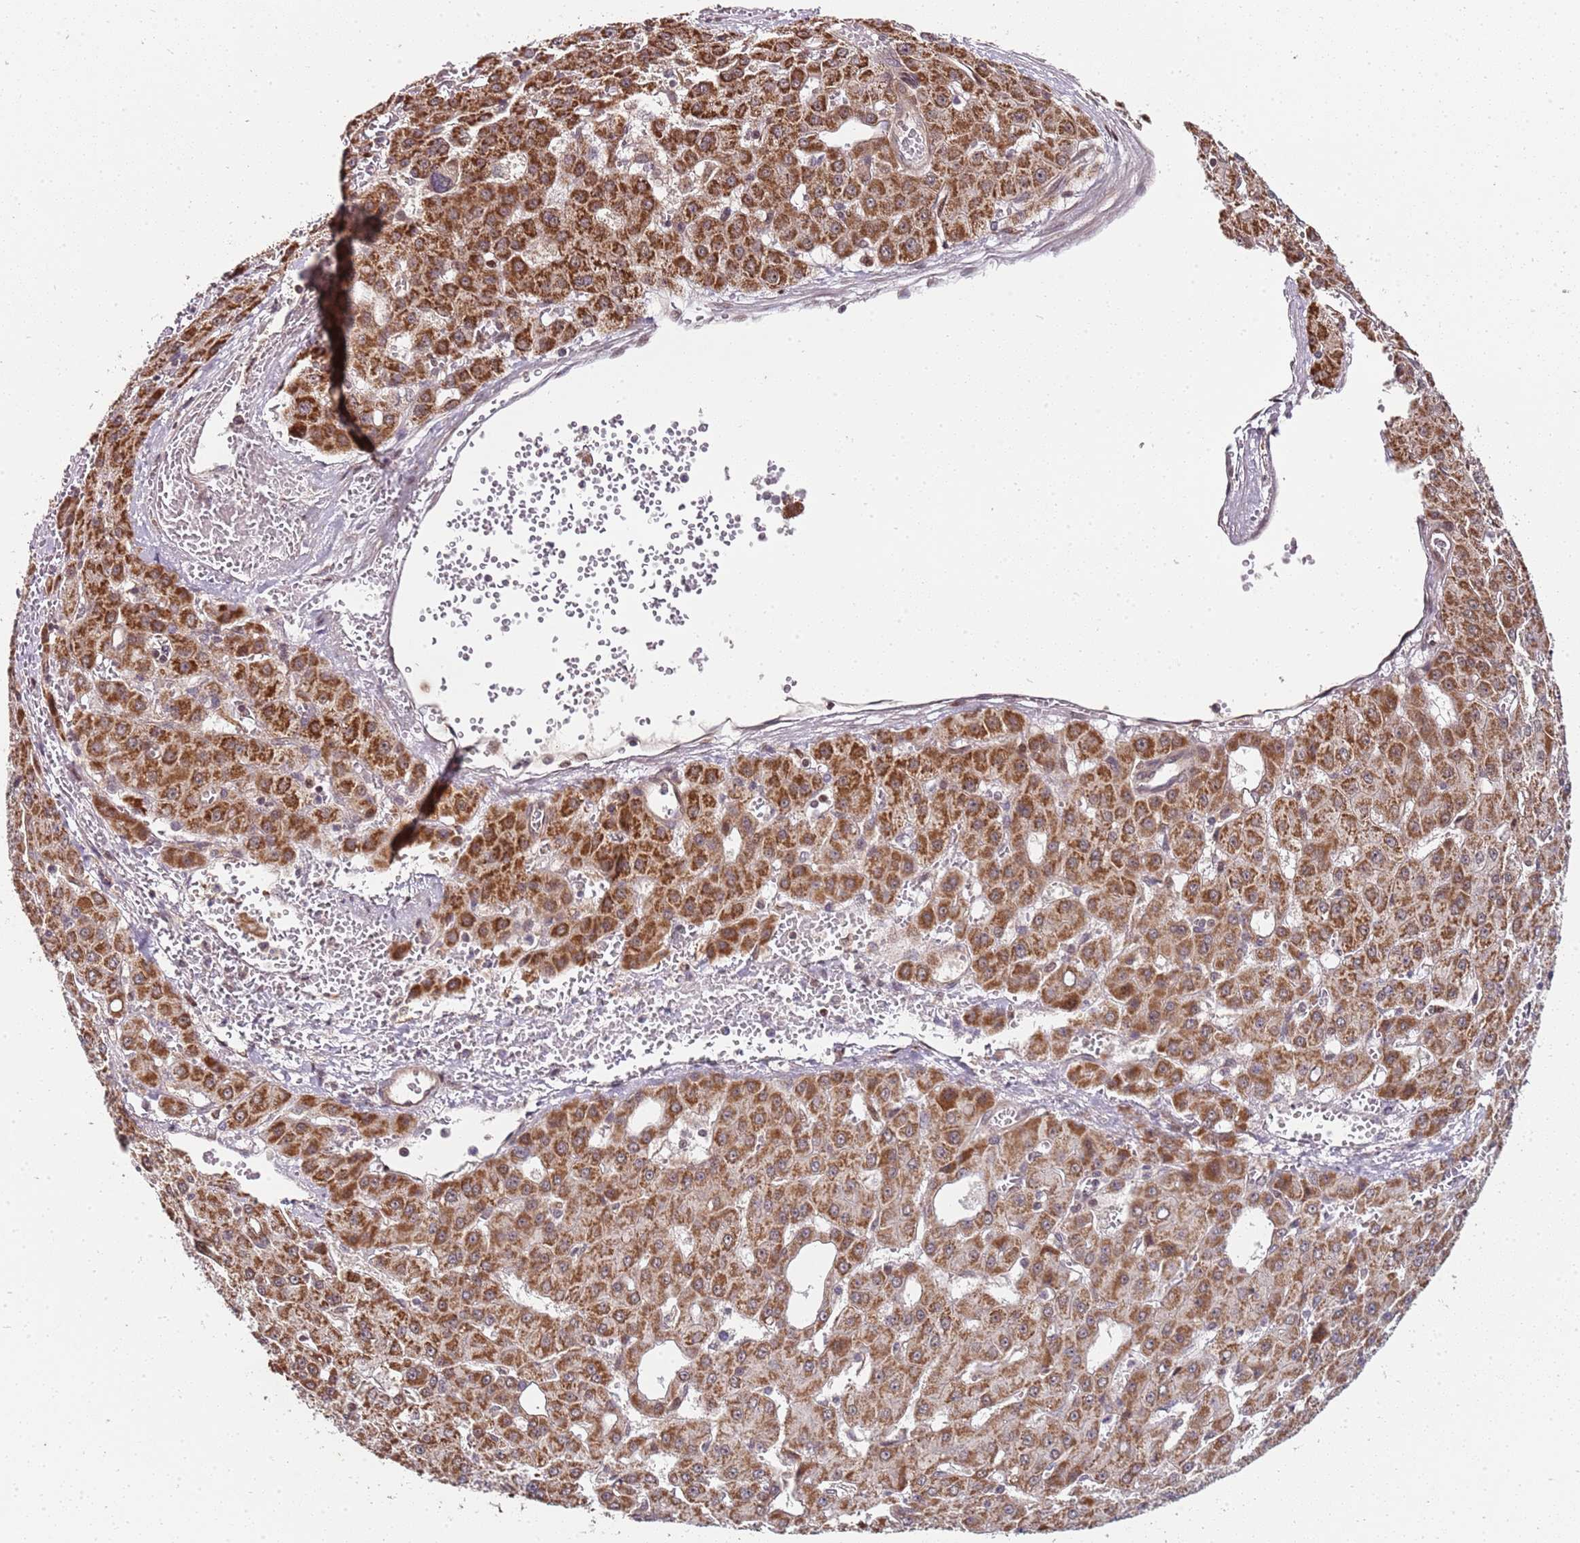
{"staining": {"intensity": "strong", "quantity": ">75%", "location": "cytoplasmic/membranous"}, "tissue": "liver cancer", "cell_type": "Tumor cells", "image_type": "cancer", "snomed": [{"axis": "morphology", "description": "Carcinoma, Hepatocellular, NOS"}, {"axis": "topography", "description": "Liver"}], "caption": "Tumor cells reveal strong cytoplasmic/membranous expression in about >75% of cells in hepatocellular carcinoma (liver). (DAB (3,3'-diaminobenzidine) IHC with brightfield microscopy, high magnification).", "gene": "EDC3", "patient": {"sex": "male", "age": 47}}